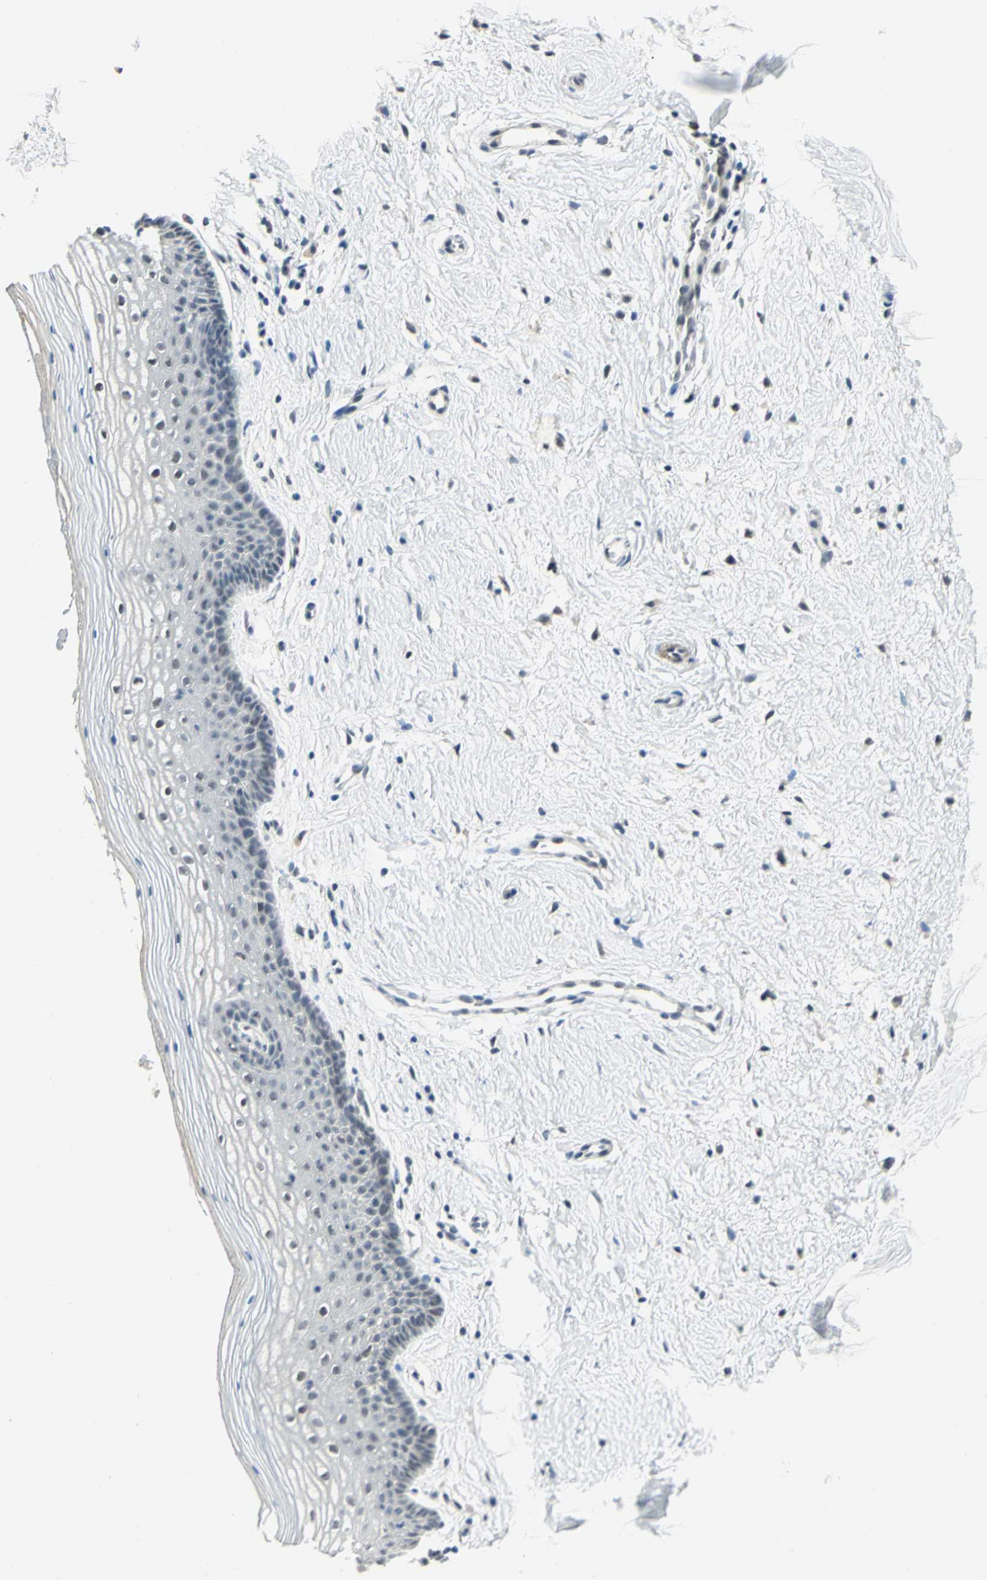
{"staining": {"intensity": "negative", "quantity": "none", "location": "none"}, "tissue": "vagina", "cell_type": "Squamous epithelial cells", "image_type": "normal", "snomed": [{"axis": "morphology", "description": "Normal tissue, NOS"}, {"axis": "topography", "description": "Vagina"}], "caption": "IHC of unremarkable vagina displays no expression in squamous epithelial cells. The staining was performed using DAB (3,3'-diaminobenzidine) to visualize the protein expression in brown, while the nuclei were stained in blue with hematoxylin (Magnification: 20x).", "gene": "MTA1", "patient": {"sex": "female", "age": 46}}